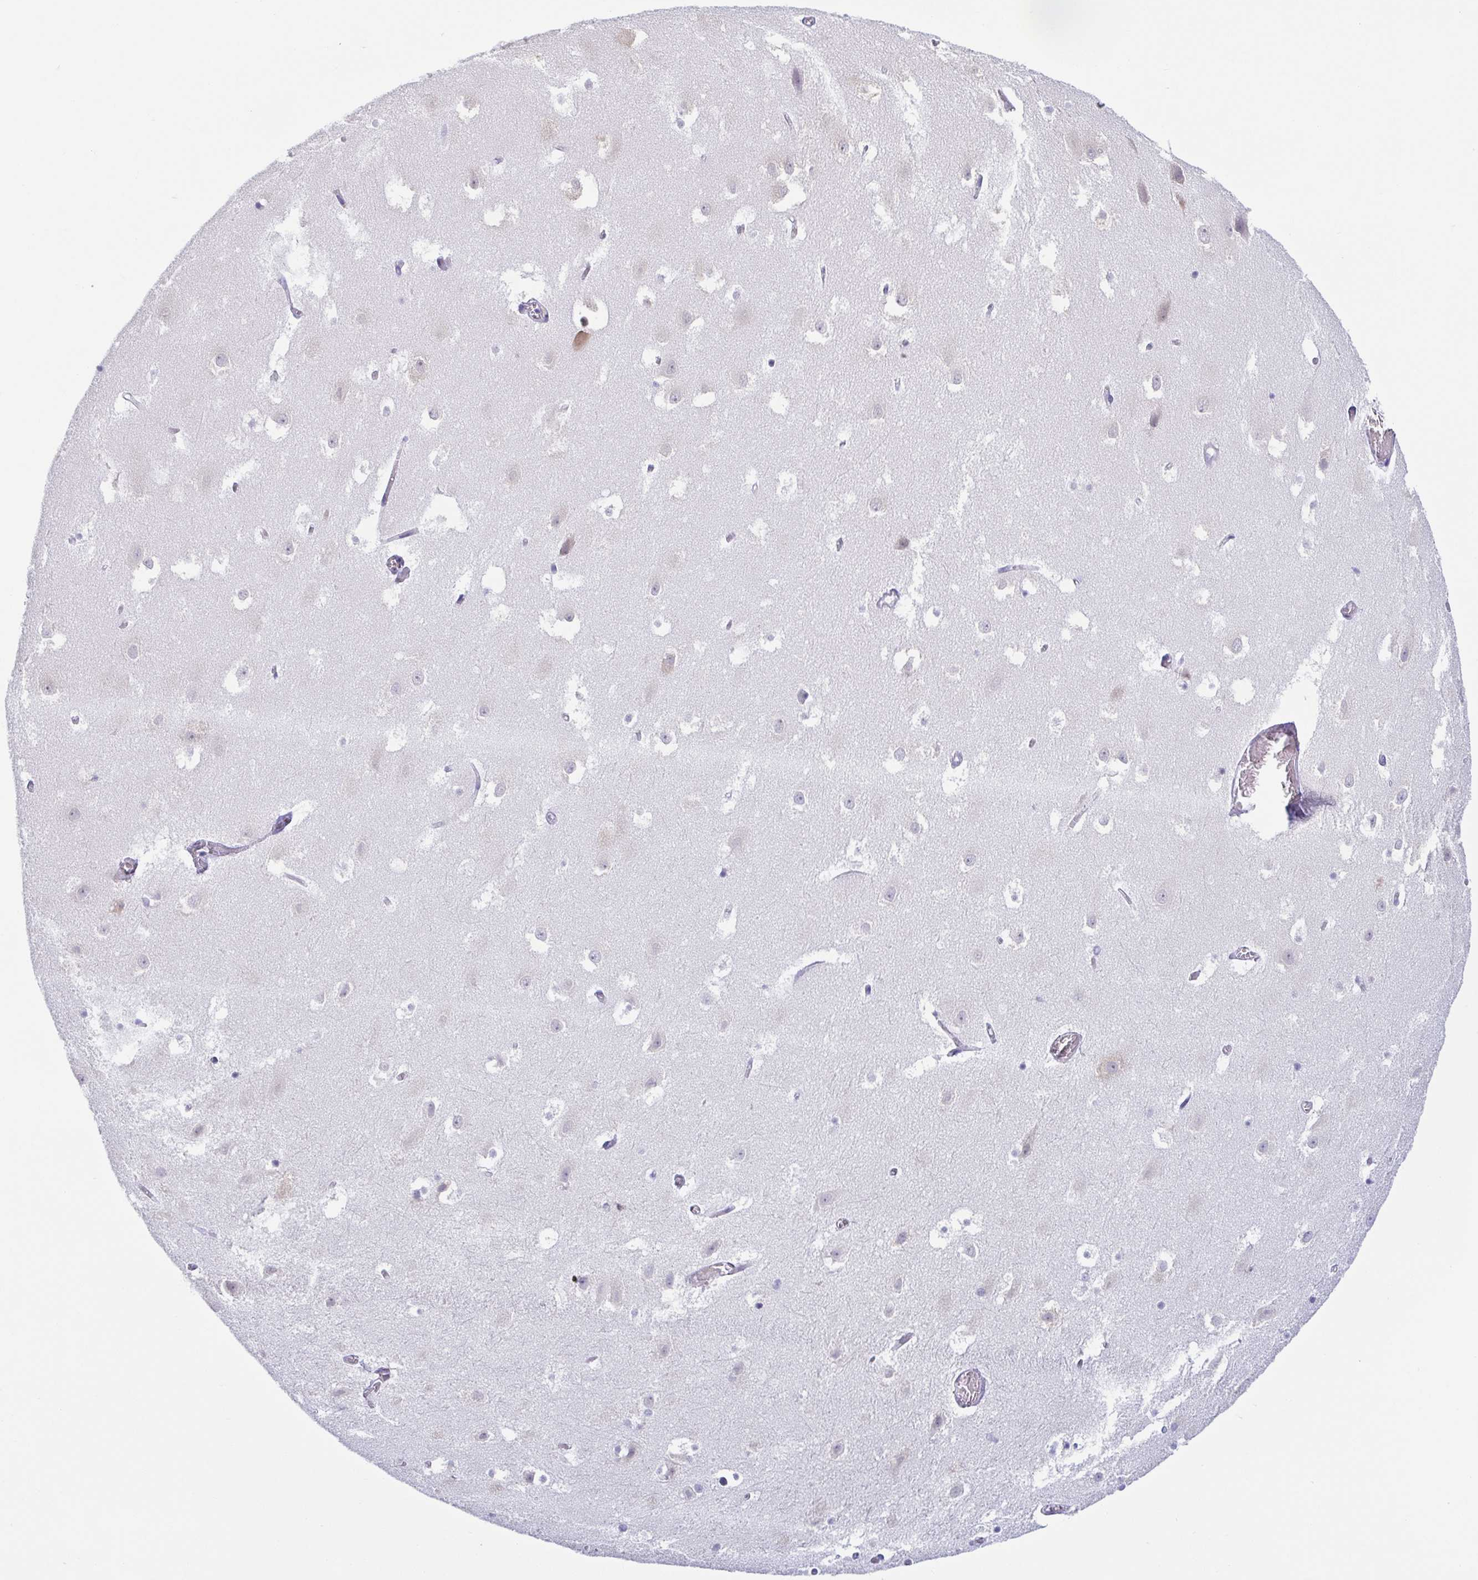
{"staining": {"intensity": "negative", "quantity": "none", "location": "none"}, "tissue": "hippocampus", "cell_type": "Glial cells", "image_type": "normal", "snomed": [{"axis": "morphology", "description": "Normal tissue, NOS"}, {"axis": "topography", "description": "Hippocampus"}], "caption": "The photomicrograph reveals no staining of glial cells in benign hippocampus. (DAB (3,3'-diaminobenzidine) immunohistochemistry (IHC) with hematoxylin counter stain).", "gene": "TREH", "patient": {"sex": "female", "age": 52}}